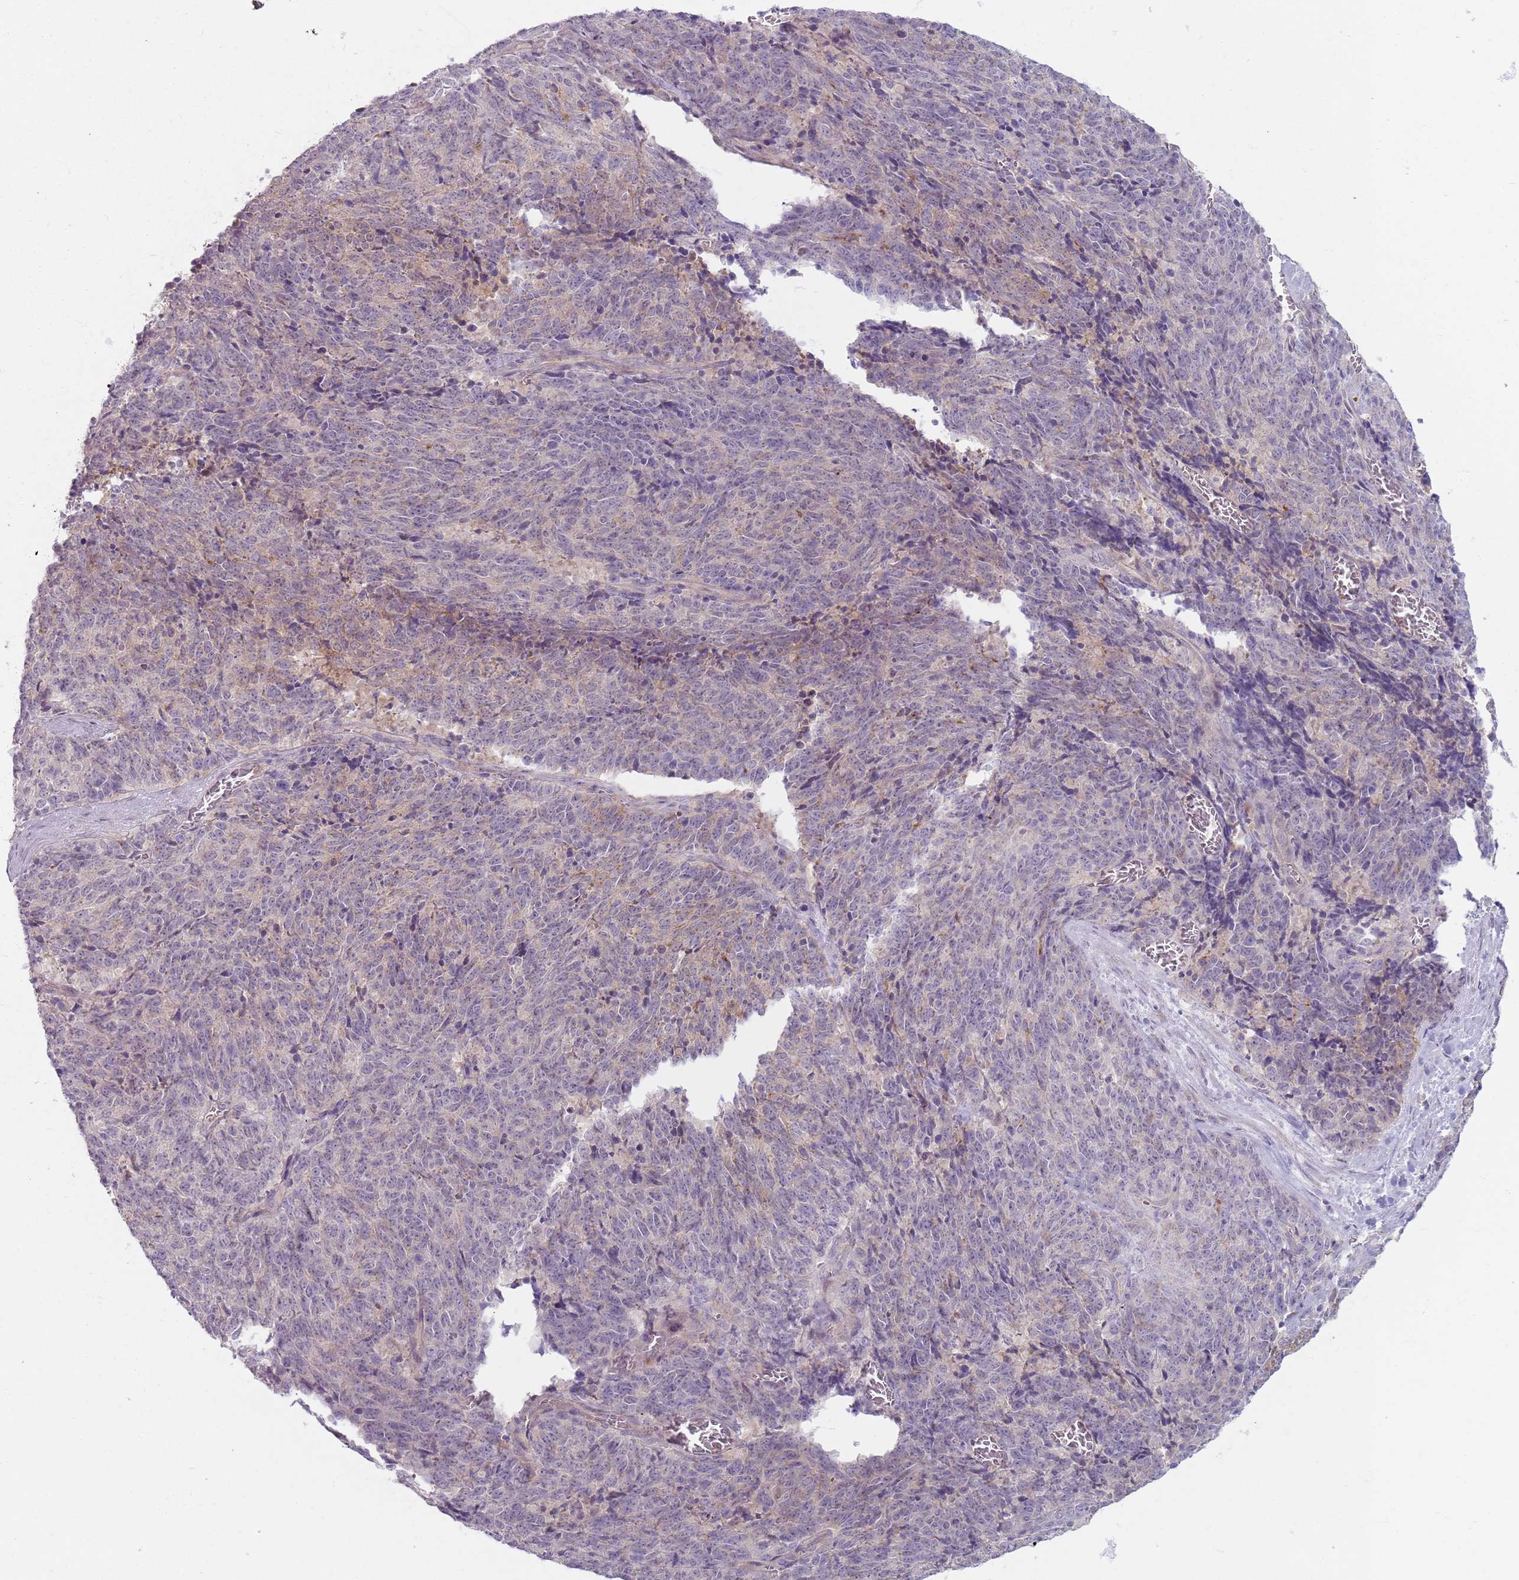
{"staining": {"intensity": "weak", "quantity": "<25%", "location": "cytoplasmic/membranous"}, "tissue": "cervical cancer", "cell_type": "Tumor cells", "image_type": "cancer", "snomed": [{"axis": "morphology", "description": "Squamous cell carcinoma, NOS"}, {"axis": "topography", "description": "Cervix"}], "caption": "An image of human squamous cell carcinoma (cervical) is negative for staining in tumor cells.", "gene": "ZDHHC2", "patient": {"sex": "female", "age": 29}}